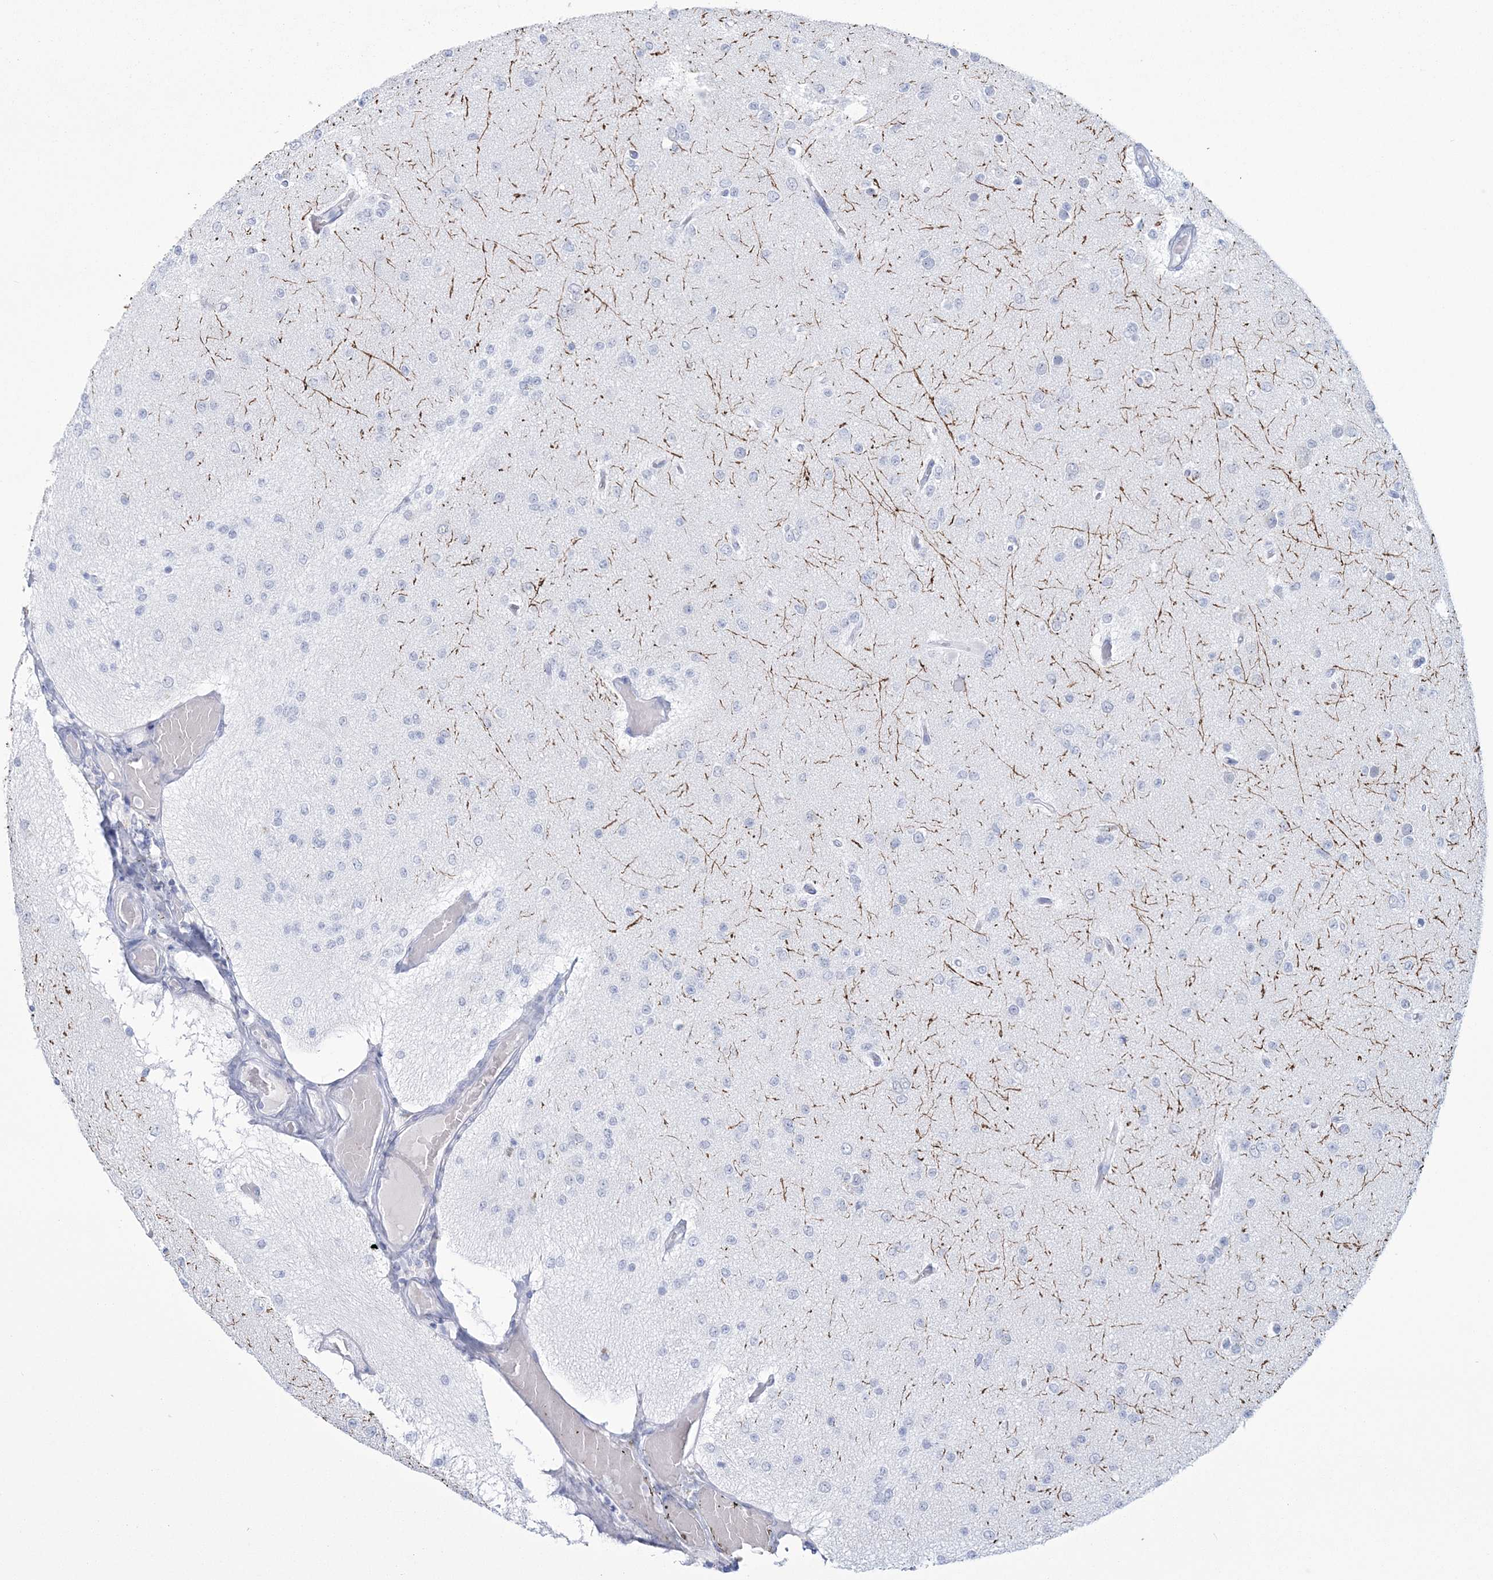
{"staining": {"intensity": "negative", "quantity": "none", "location": "none"}, "tissue": "glioma", "cell_type": "Tumor cells", "image_type": "cancer", "snomed": [{"axis": "morphology", "description": "Glioma, malignant, Low grade"}, {"axis": "topography", "description": "Brain"}], "caption": "Immunohistochemistry (IHC) image of malignant glioma (low-grade) stained for a protein (brown), which shows no expression in tumor cells. (DAB (3,3'-diaminobenzidine) immunohistochemistry (IHC), high magnification).", "gene": "DPCD", "patient": {"sex": "female", "age": 22}}